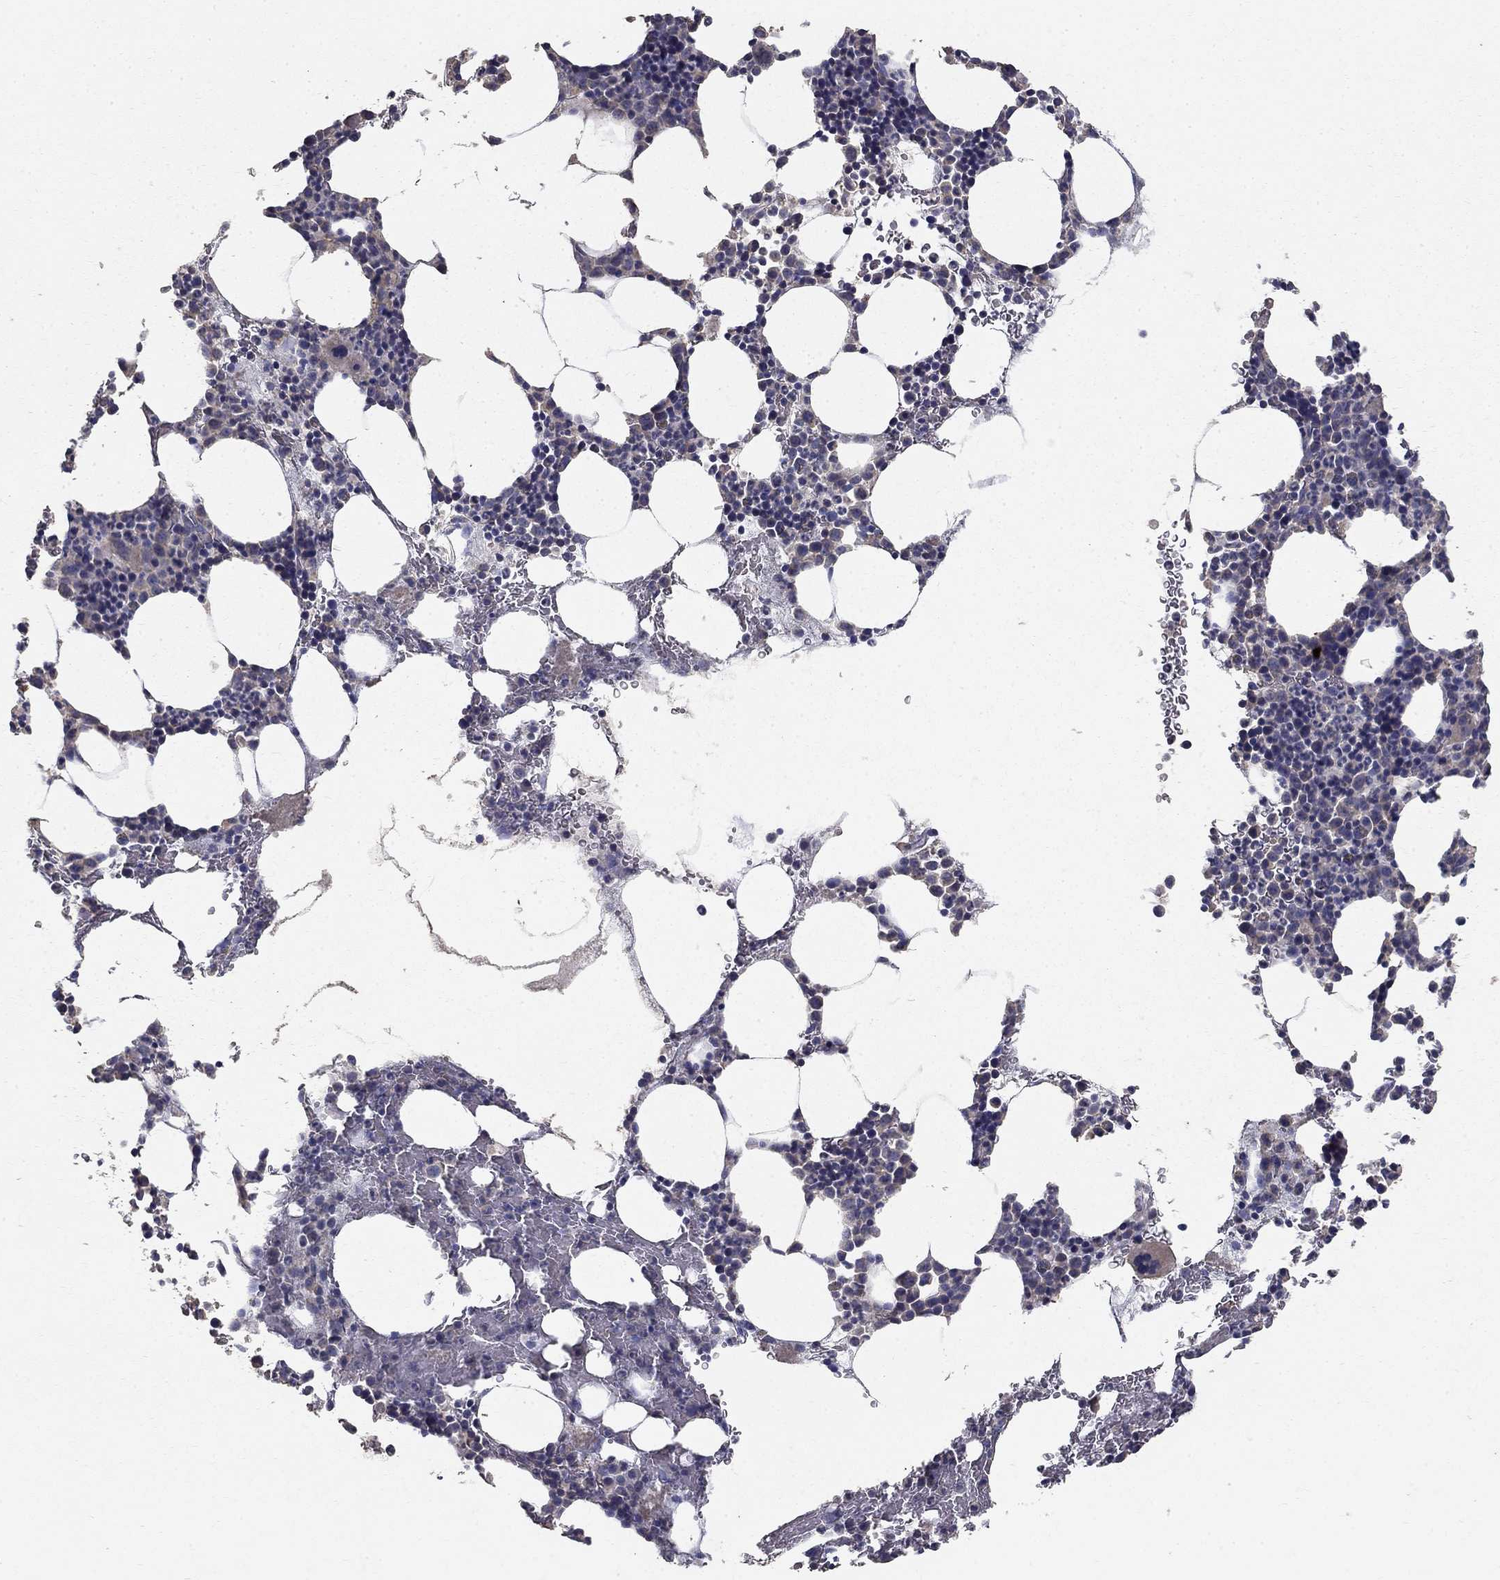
{"staining": {"intensity": "negative", "quantity": "none", "location": "none"}, "tissue": "bone marrow", "cell_type": "Hematopoietic cells", "image_type": "normal", "snomed": [{"axis": "morphology", "description": "Normal tissue, NOS"}, {"axis": "topography", "description": "Bone marrow"}], "caption": "An immunohistochemistry (IHC) photomicrograph of unremarkable bone marrow is shown. There is no staining in hematopoietic cells of bone marrow. The staining was performed using DAB (3,3'-diaminobenzidine) to visualize the protein expression in brown, while the nuclei were stained in blue with hematoxylin (Magnification: 20x).", "gene": "MPP2", "patient": {"sex": "male", "age": 83}}